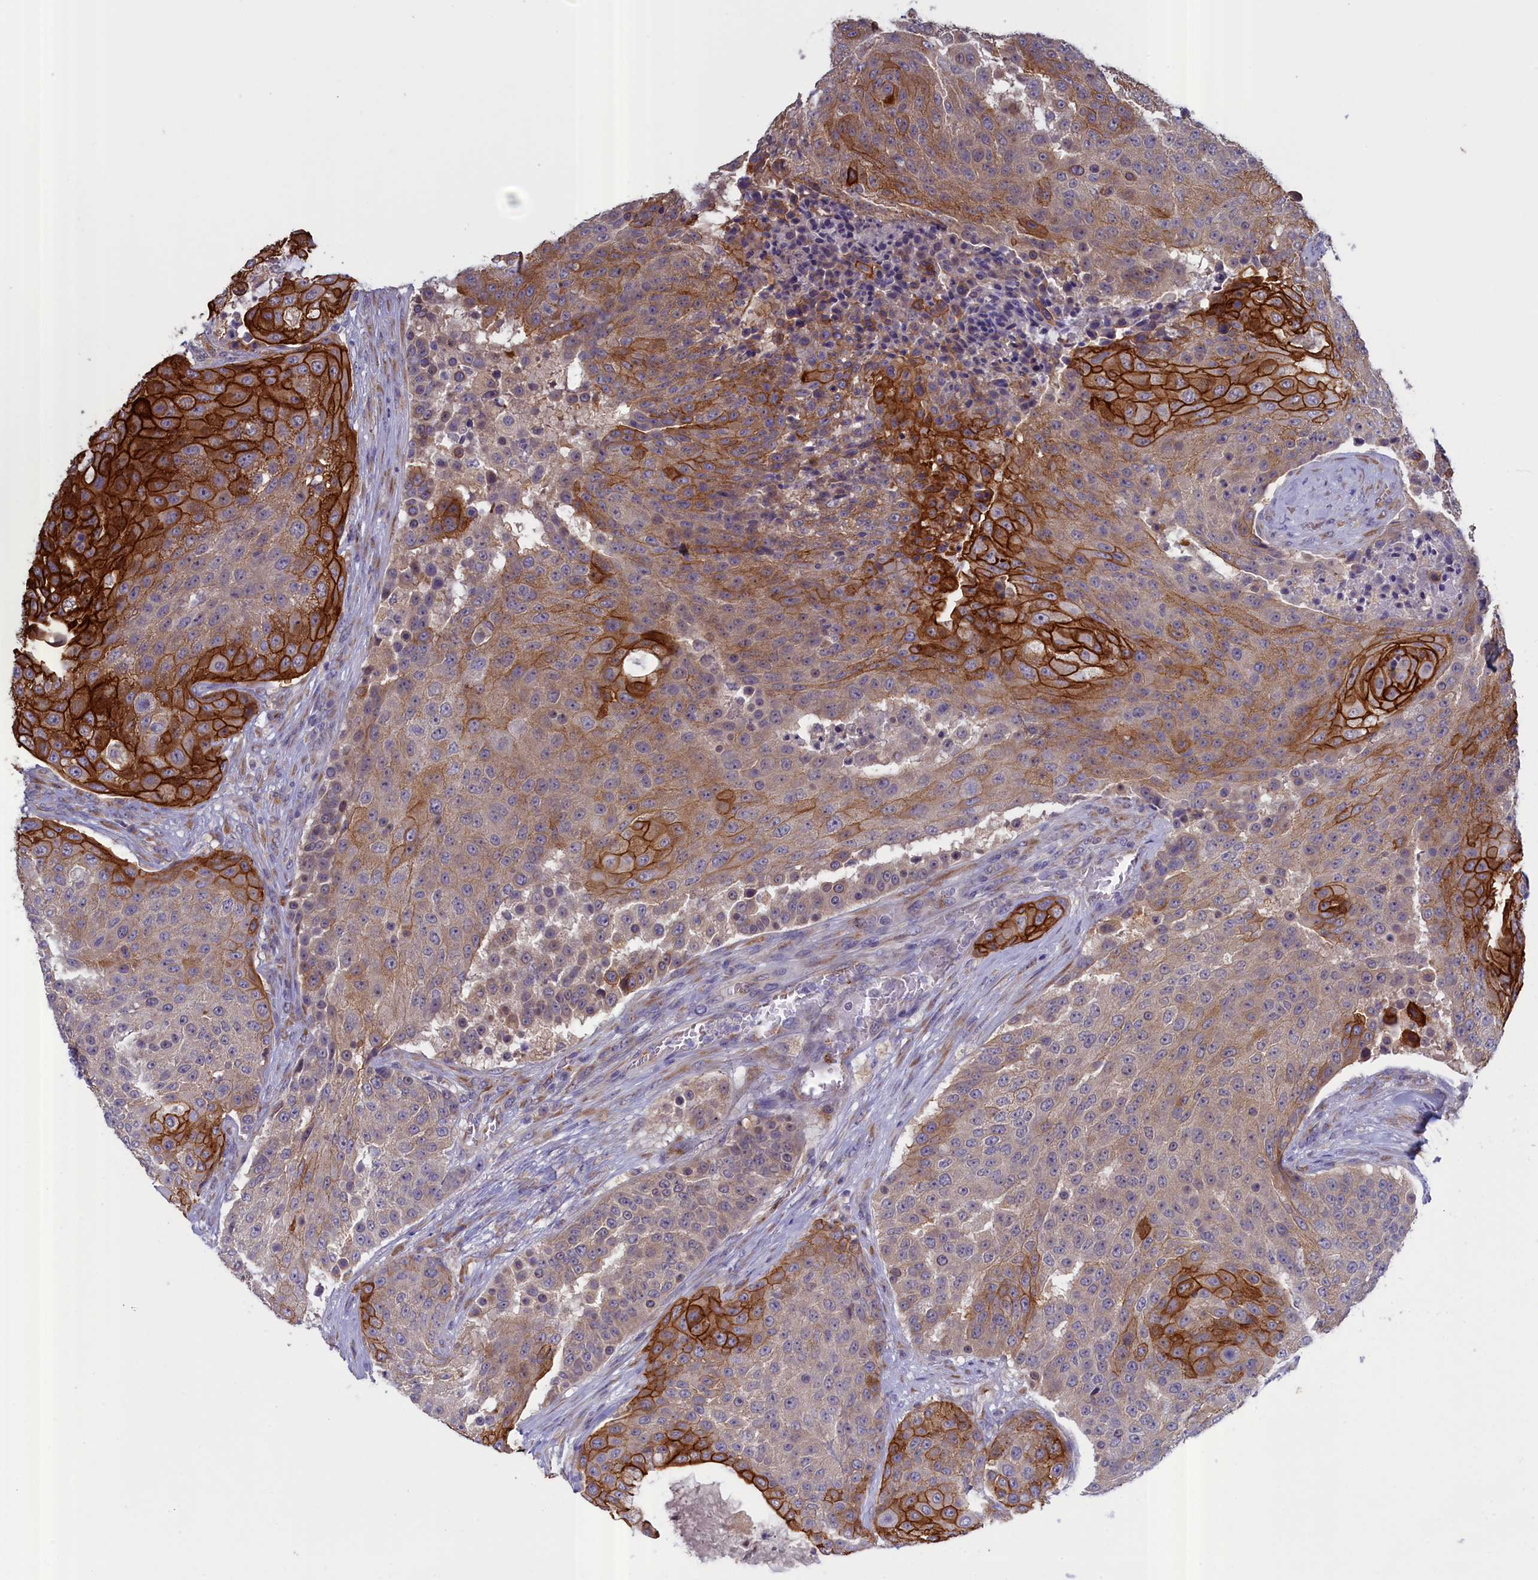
{"staining": {"intensity": "strong", "quantity": "25%-75%", "location": "cytoplasmic/membranous"}, "tissue": "urothelial cancer", "cell_type": "Tumor cells", "image_type": "cancer", "snomed": [{"axis": "morphology", "description": "Urothelial carcinoma, High grade"}, {"axis": "topography", "description": "Urinary bladder"}], "caption": "This is a photomicrograph of IHC staining of urothelial cancer, which shows strong staining in the cytoplasmic/membranous of tumor cells.", "gene": "COL19A1", "patient": {"sex": "female", "age": 63}}